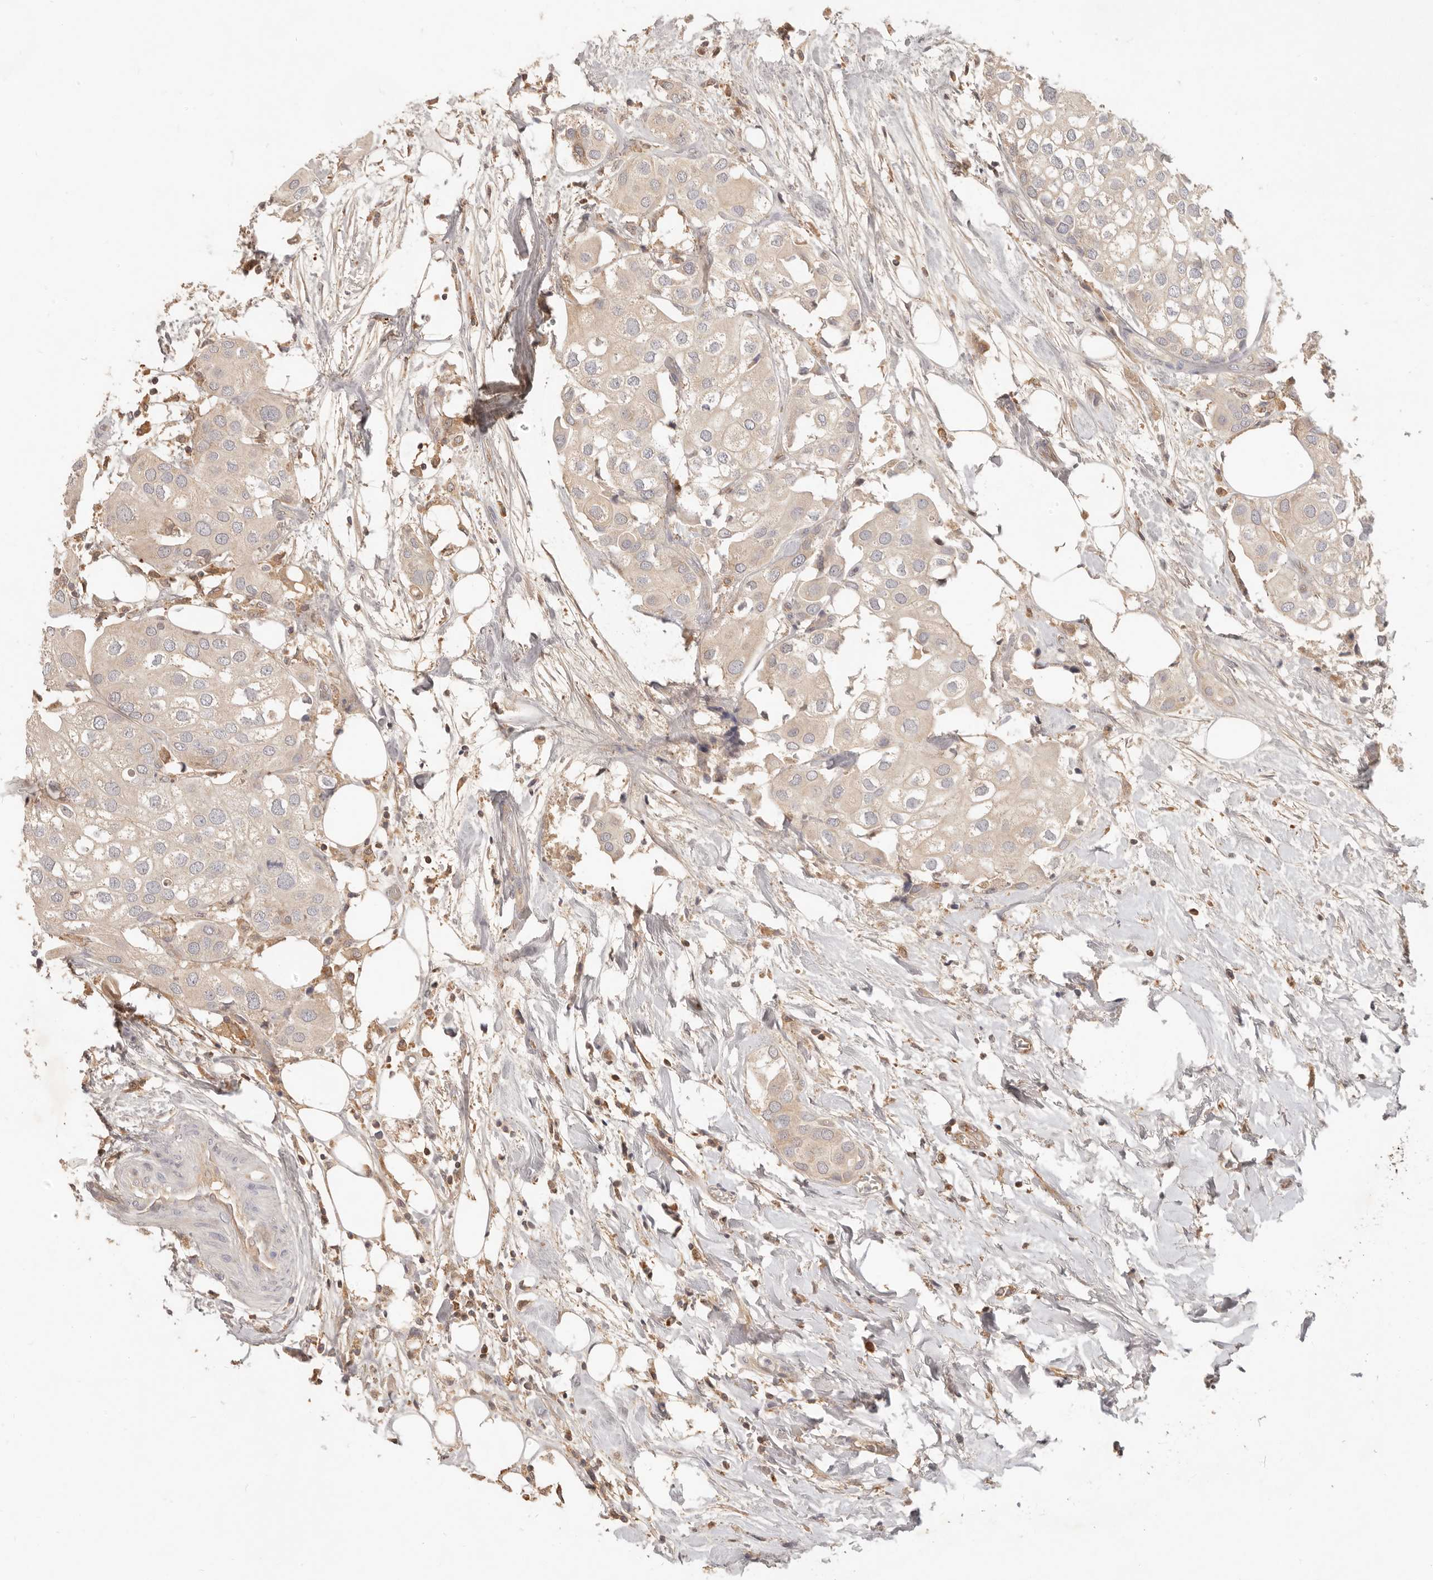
{"staining": {"intensity": "negative", "quantity": "none", "location": "none"}, "tissue": "urothelial cancer", "cell_type": "Tumor cells", "image_type": "cancer", "snomed": [{"axis": "morphology", "description": "Urothelial carcinoma, High grade"}, {"axis": "topography", "description": "Urinary bladder"}], "caption": "An IHC image of high-grade urothelial carcinoma is shown. There is no staining in tumor cells of high-grade urothelial carcinoma.", "gene": "NECAP2", "patient": {"sex": "male", "age": 64}}